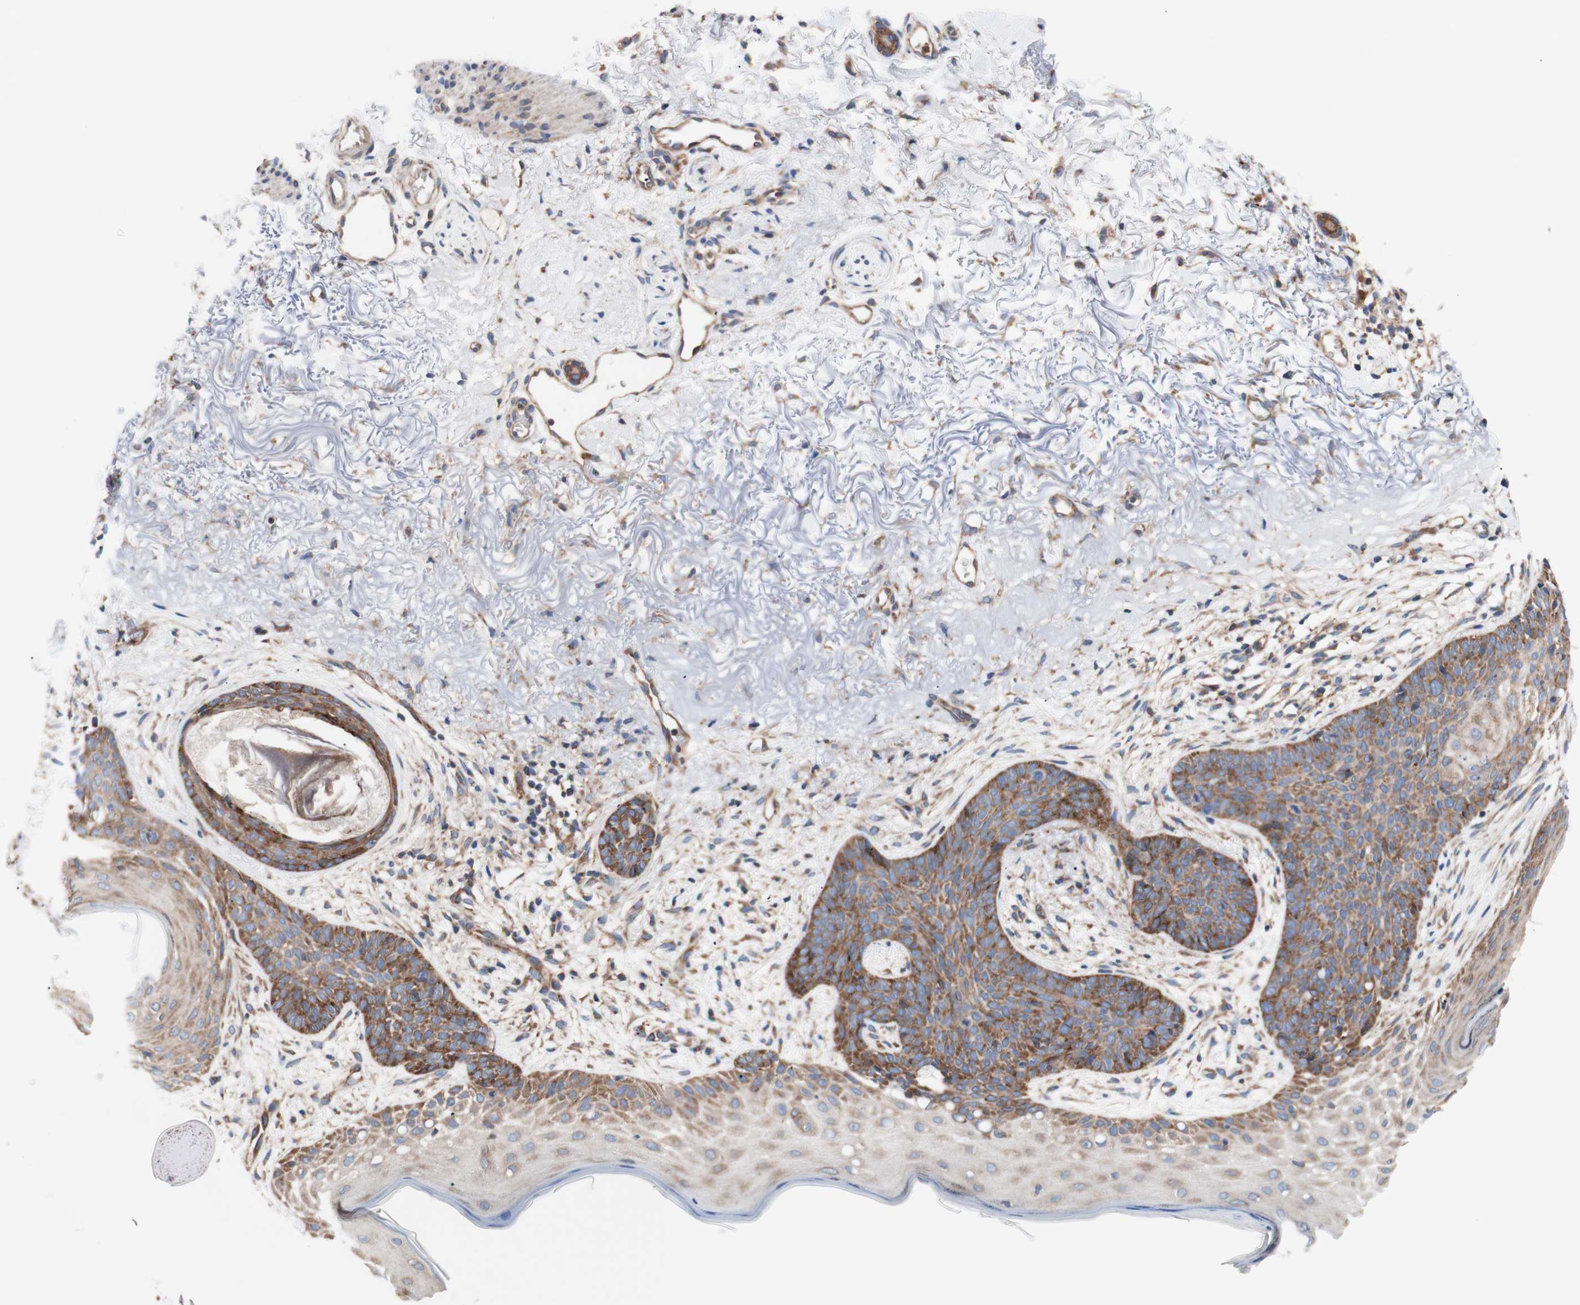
{"staining": {"intensity": "strong", "quantity": ">75%", "location": "cytoplasmic/membranous"}, "tissue": "skin cancer", "cell_type": "Tumor cells", "image_type": "cancer", "snomed": [{"axis": "morphology", "description": "Normal tissue, NOS"}, {"axis": "morphology", "description": "Basal cell carcinoma"}, {"axis": "topography", "description": "Skin"}], "caption": "Skin cancer (basal cell carcinoma) stained with a protein marker exhibits strong staining in tumor cells.", "gene": "FMR1", "patient": {"sex": "female", "age": 70}}